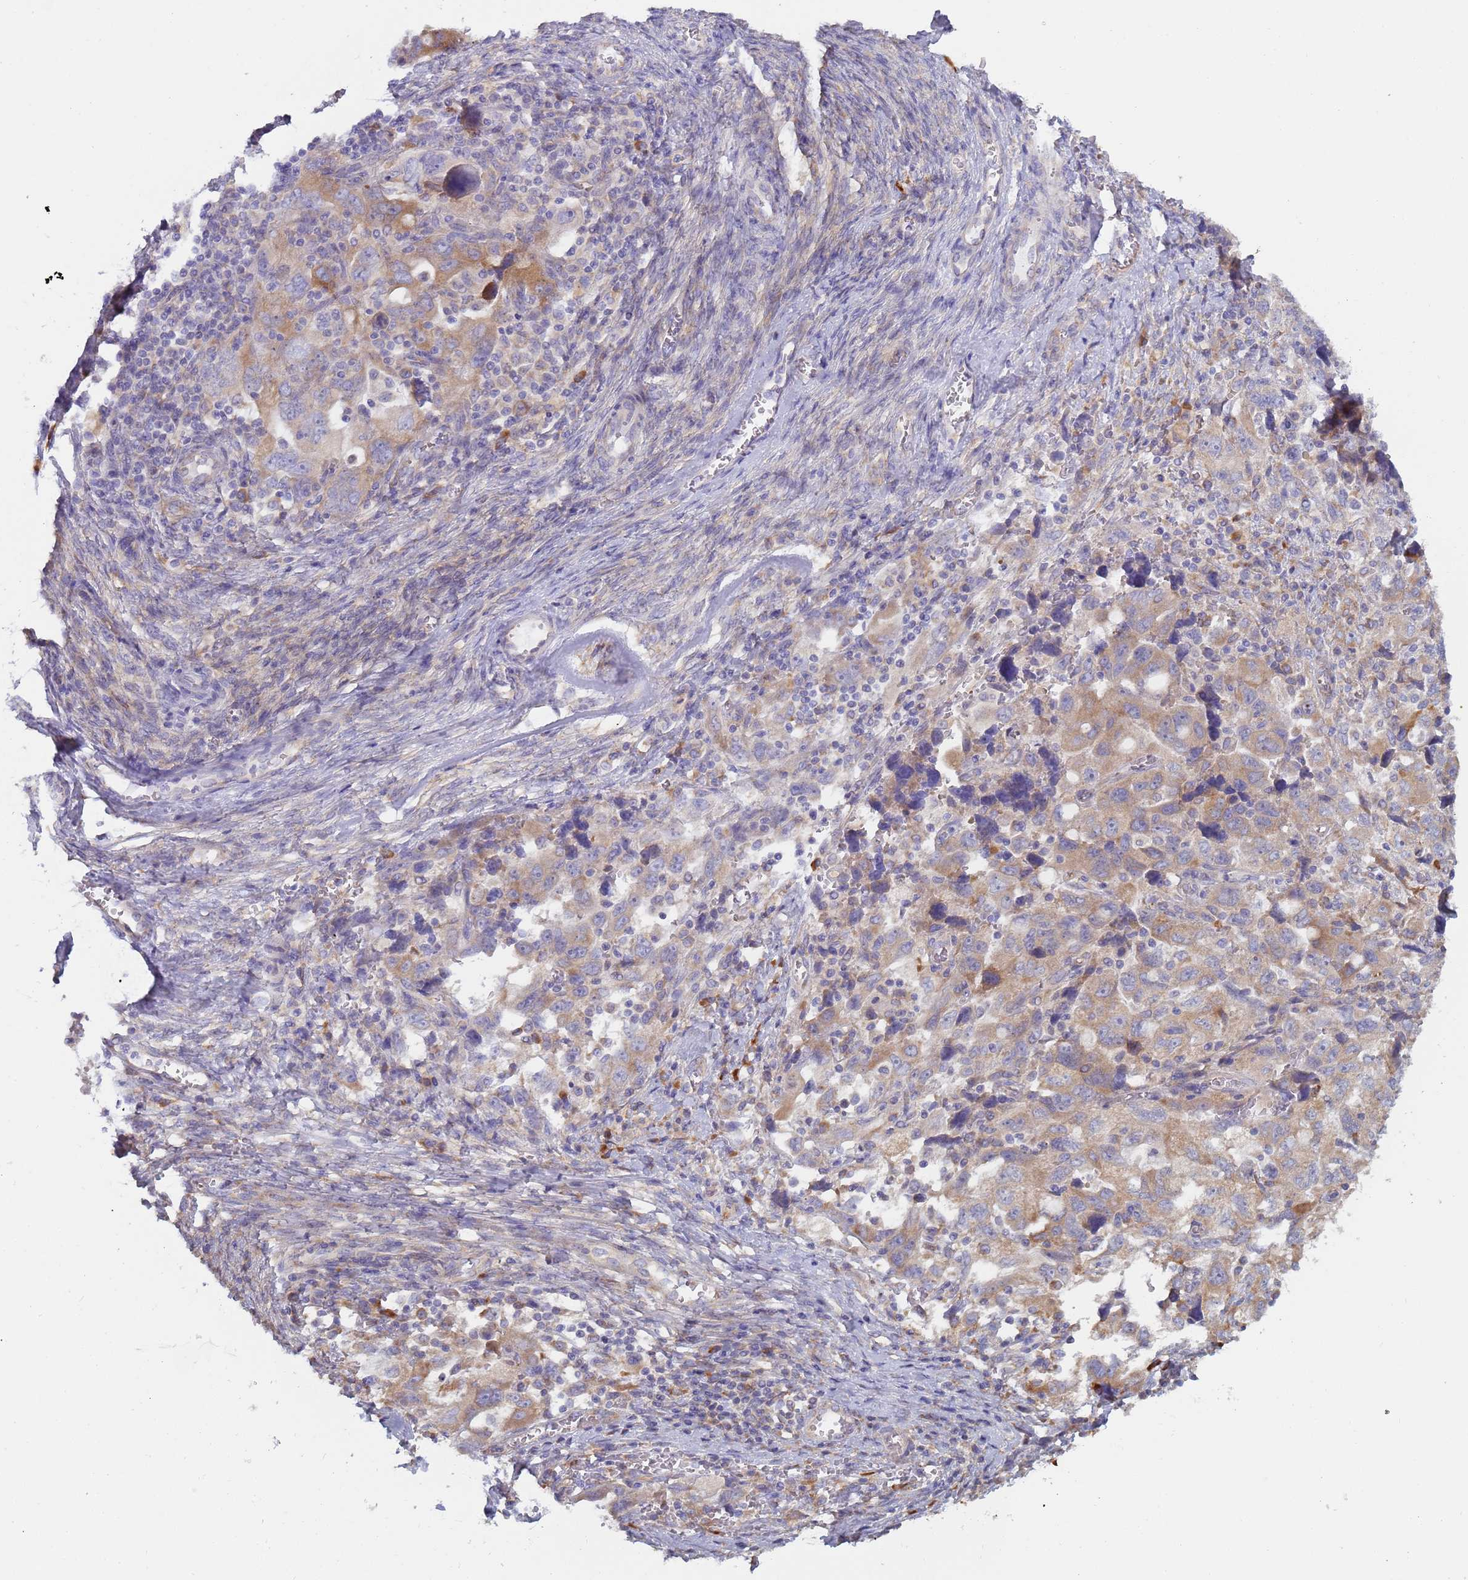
{"staining": {"intensity": "moderate", "quantity": "<25%", "location": "cytoplasmic/membranous"}, "tissue": "ovarian cancer", "cell_type": "Tumor cells", "image_type": "cancer", "snomed": [{"axis": "morphology", "description": "Carcinoma, NOS"}, {"axis": "morphology", "description": "Cystadenocarcinoma, serous, NOS"}, {"axis": "topography", "description": "Ovary"}], "caption": "IHC image of neoplastic tissue: ovarian cancer (serous cystadenocarcinoma) stained using immunohistochemistry (IHC) exhibits low levels of moderate protein expression localized specifically in the cytoplasmic/membranous of tumor cells, appearing as a cytoplasmic/membranous brown color.", "gene": "ZNF844", "patient": {"sex": "female", "age": 69}}